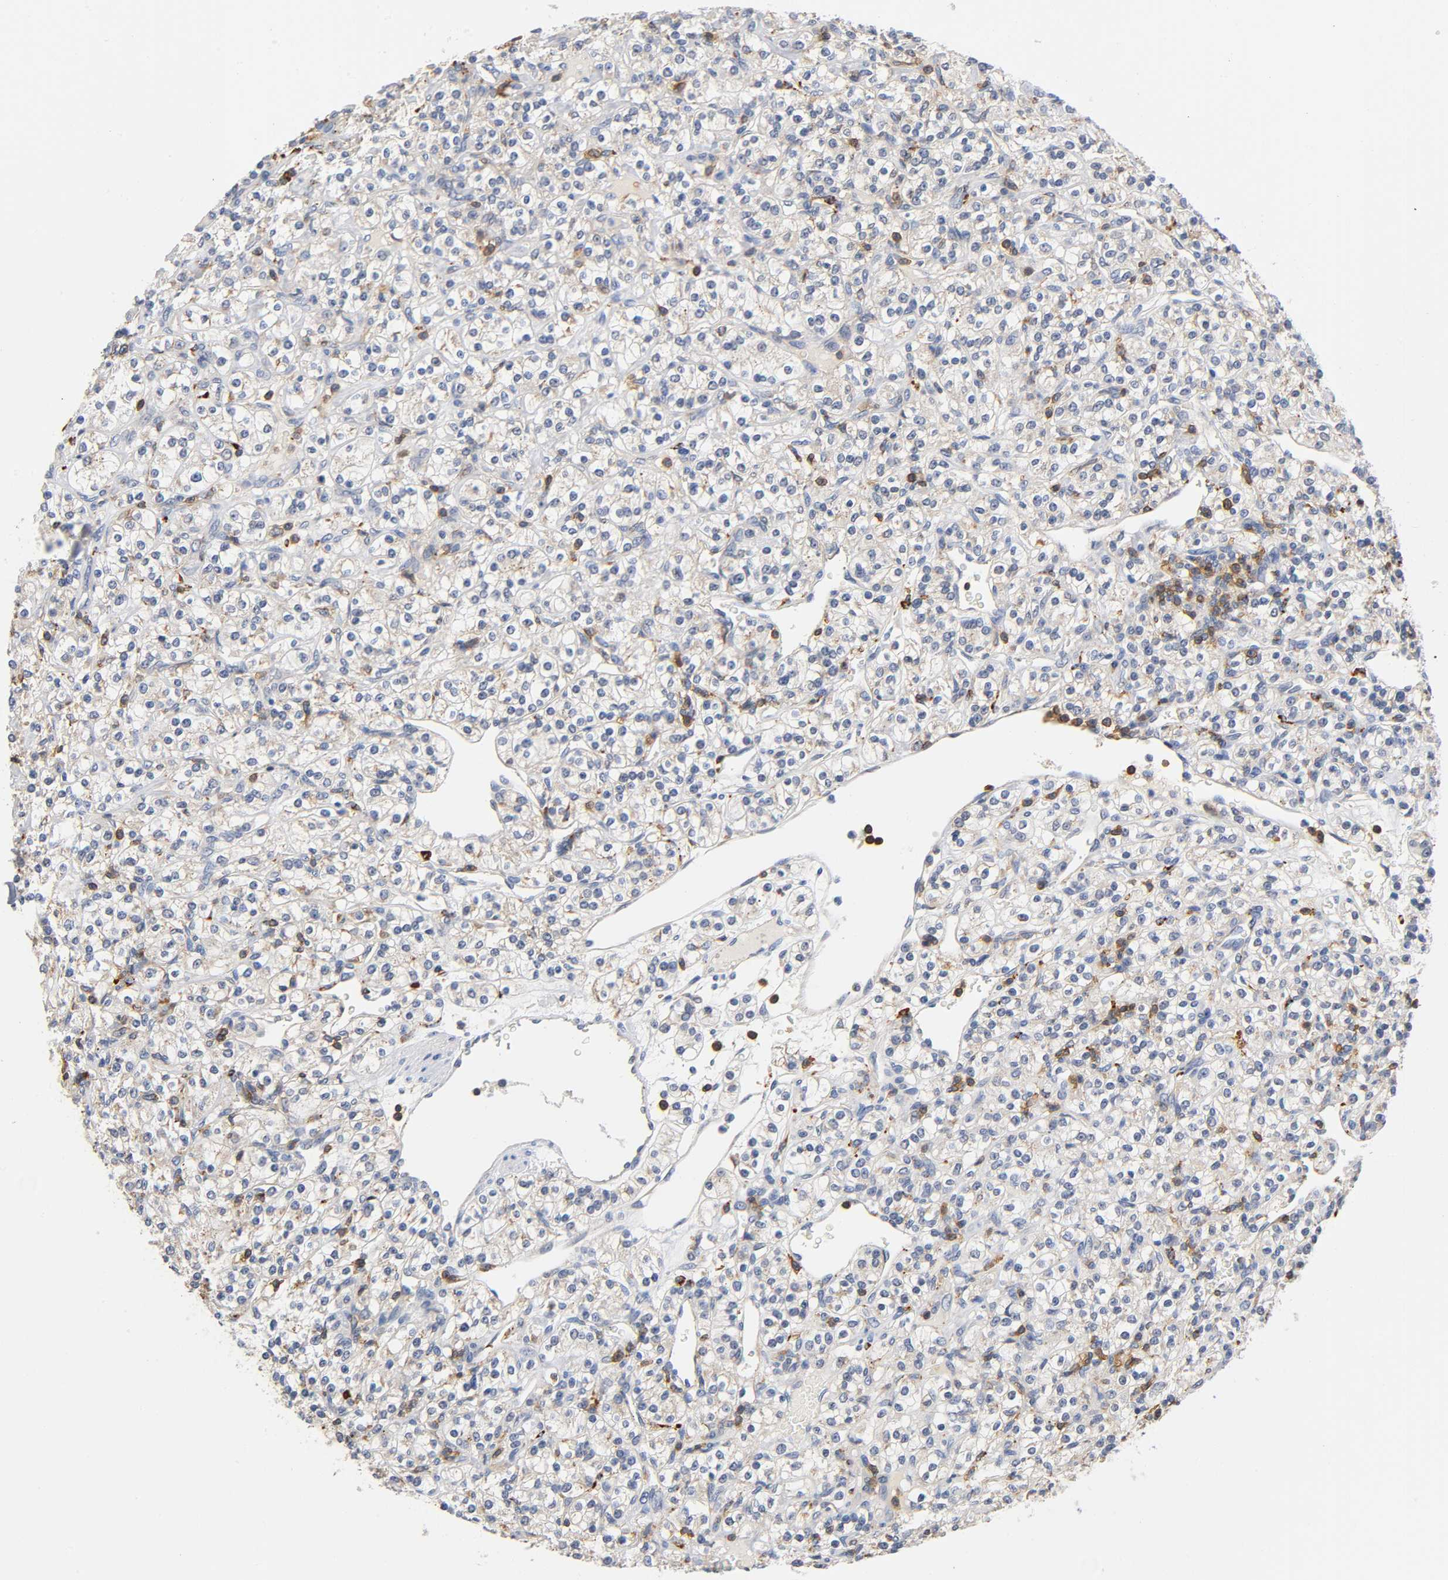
{"staining": {"intensity": "negative", "quantity": "none", "location": "none"}, "tissue": "renal cancer", "cell_type": "Tumor cells", "image_type": "cancer", "snomed": [{"axis": "morphology", "description": "Adenocarcinoma, NOS"}, {"axis": "topography", "description": "Kidney"}], "caption": "Immunohistochemical staining of human renal cancer exhibits no significant expression in tumor cells. The staining was performed using DAB to visualize the protein expression in brown, while the nuclei were stained in blue with hematoxylin (Magnification: 20x).", "gene": "UCKL1", "patient": {"sex": "male", "age": 77}}